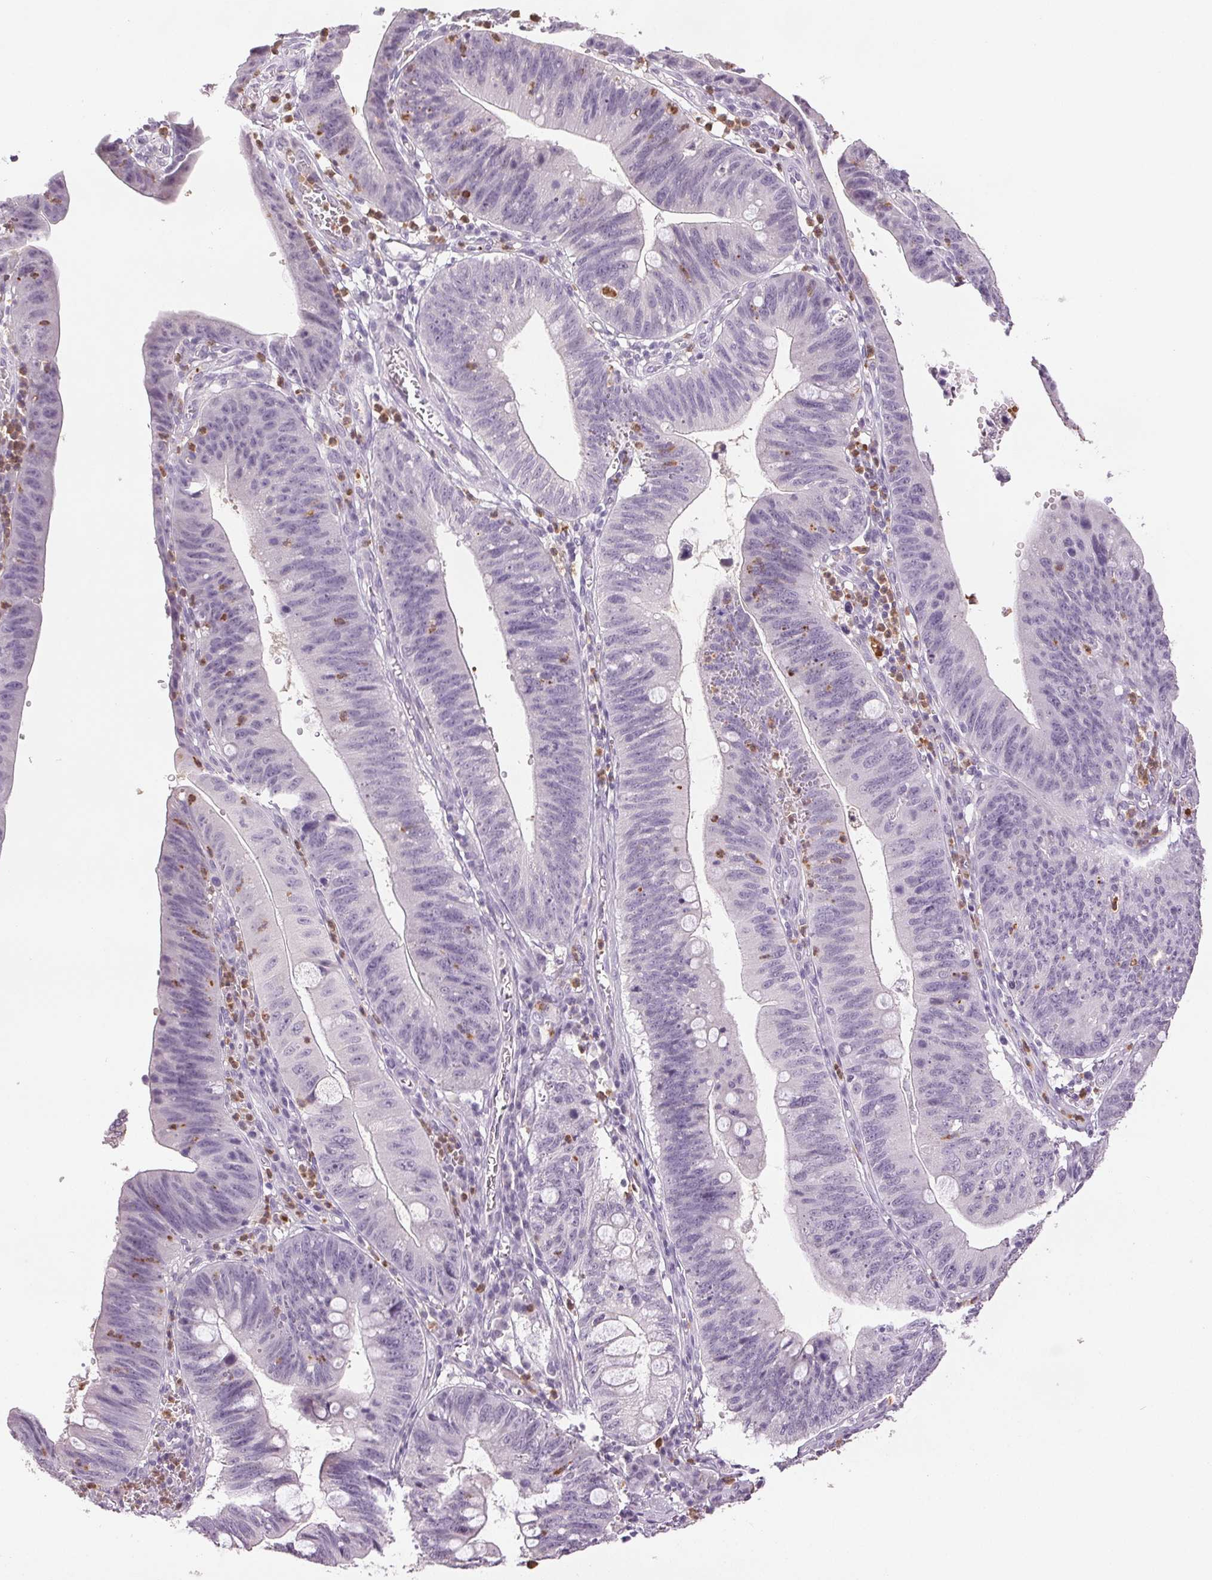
{"staining": {"intensity": "negative", "quantity": "none", "location": "none"}, "tissue": "stomach cancer", "cell_type": "Tumor cells", "image_type": "cancer", "snomed": [{"axis": "morphology", "description": "Adenocarcinoma, NOS"}, {"axis": "topography", "description": "Stomach"}], "caption": "DAB immunohistochemical staining of adenocarcinoma (stomach) demonstrates no significant expression in tumor cells.", "gene": "LTF", "patient": {"sex": "male", "age": 59}}